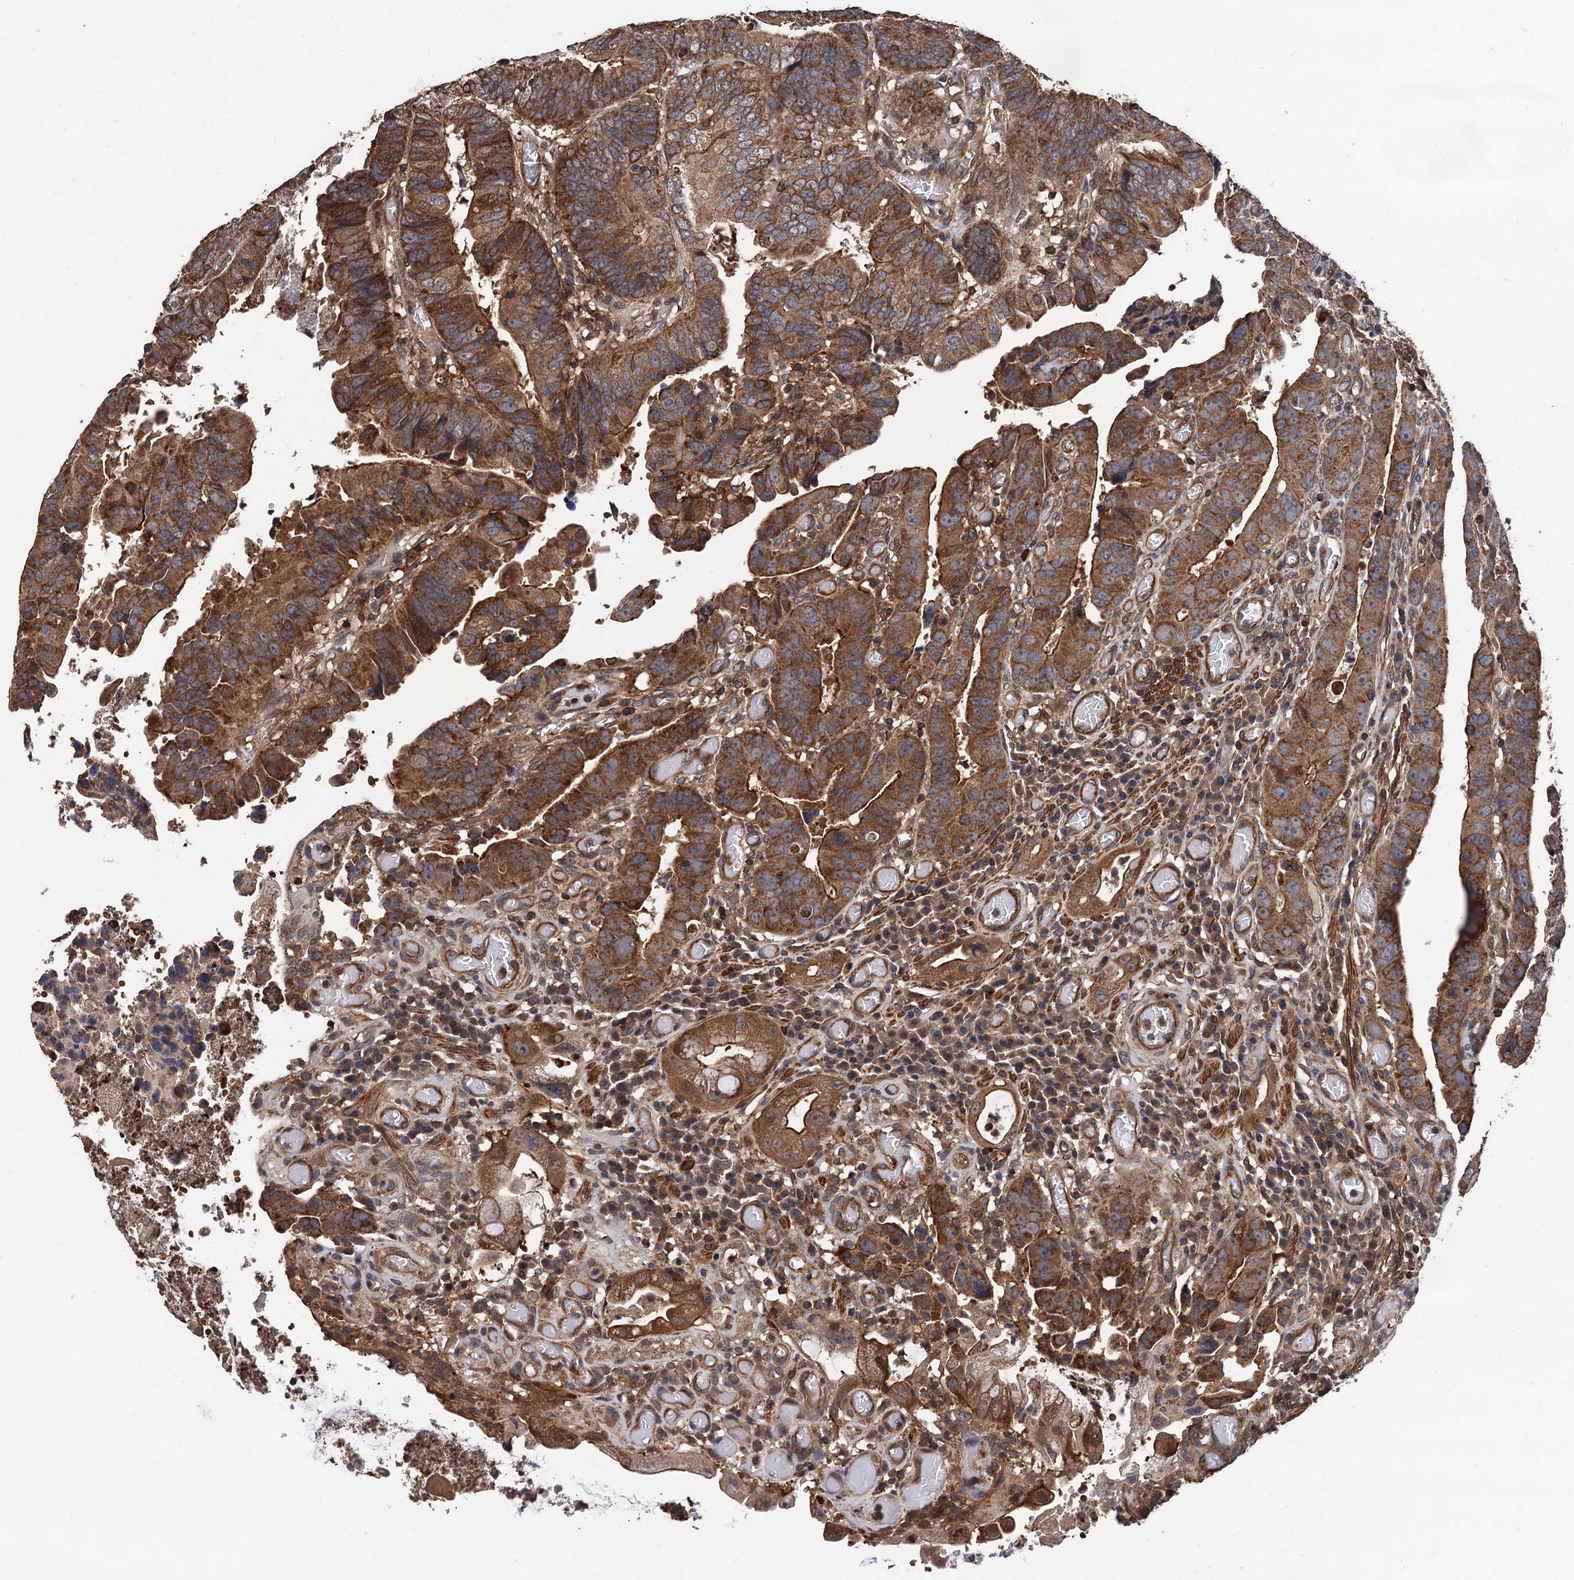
{"staining": {"intensity": "moderate", "quantity": ">75%", "location": "cytoplasmic/membranous"}, "tissue": "colorectal cancer", "cell_type": "Tumor cells", "image_type": "cancer", "snomed": [{"axis": "morphology", "description": "Normal tissue, NOS"}, {"axis": "morphology", "description": "Adenocarcinoma, NOS"}, {"axis": "topography", "description": "Rectum"}], "caption": "The immunohistochemical stain shows moderate cytoplasmic/membranous expression in tumor cells of colorectal adenocarcinoma tissue.", "gene": "PPP4R1", "patient": {"sex": "female", "age": 65}}